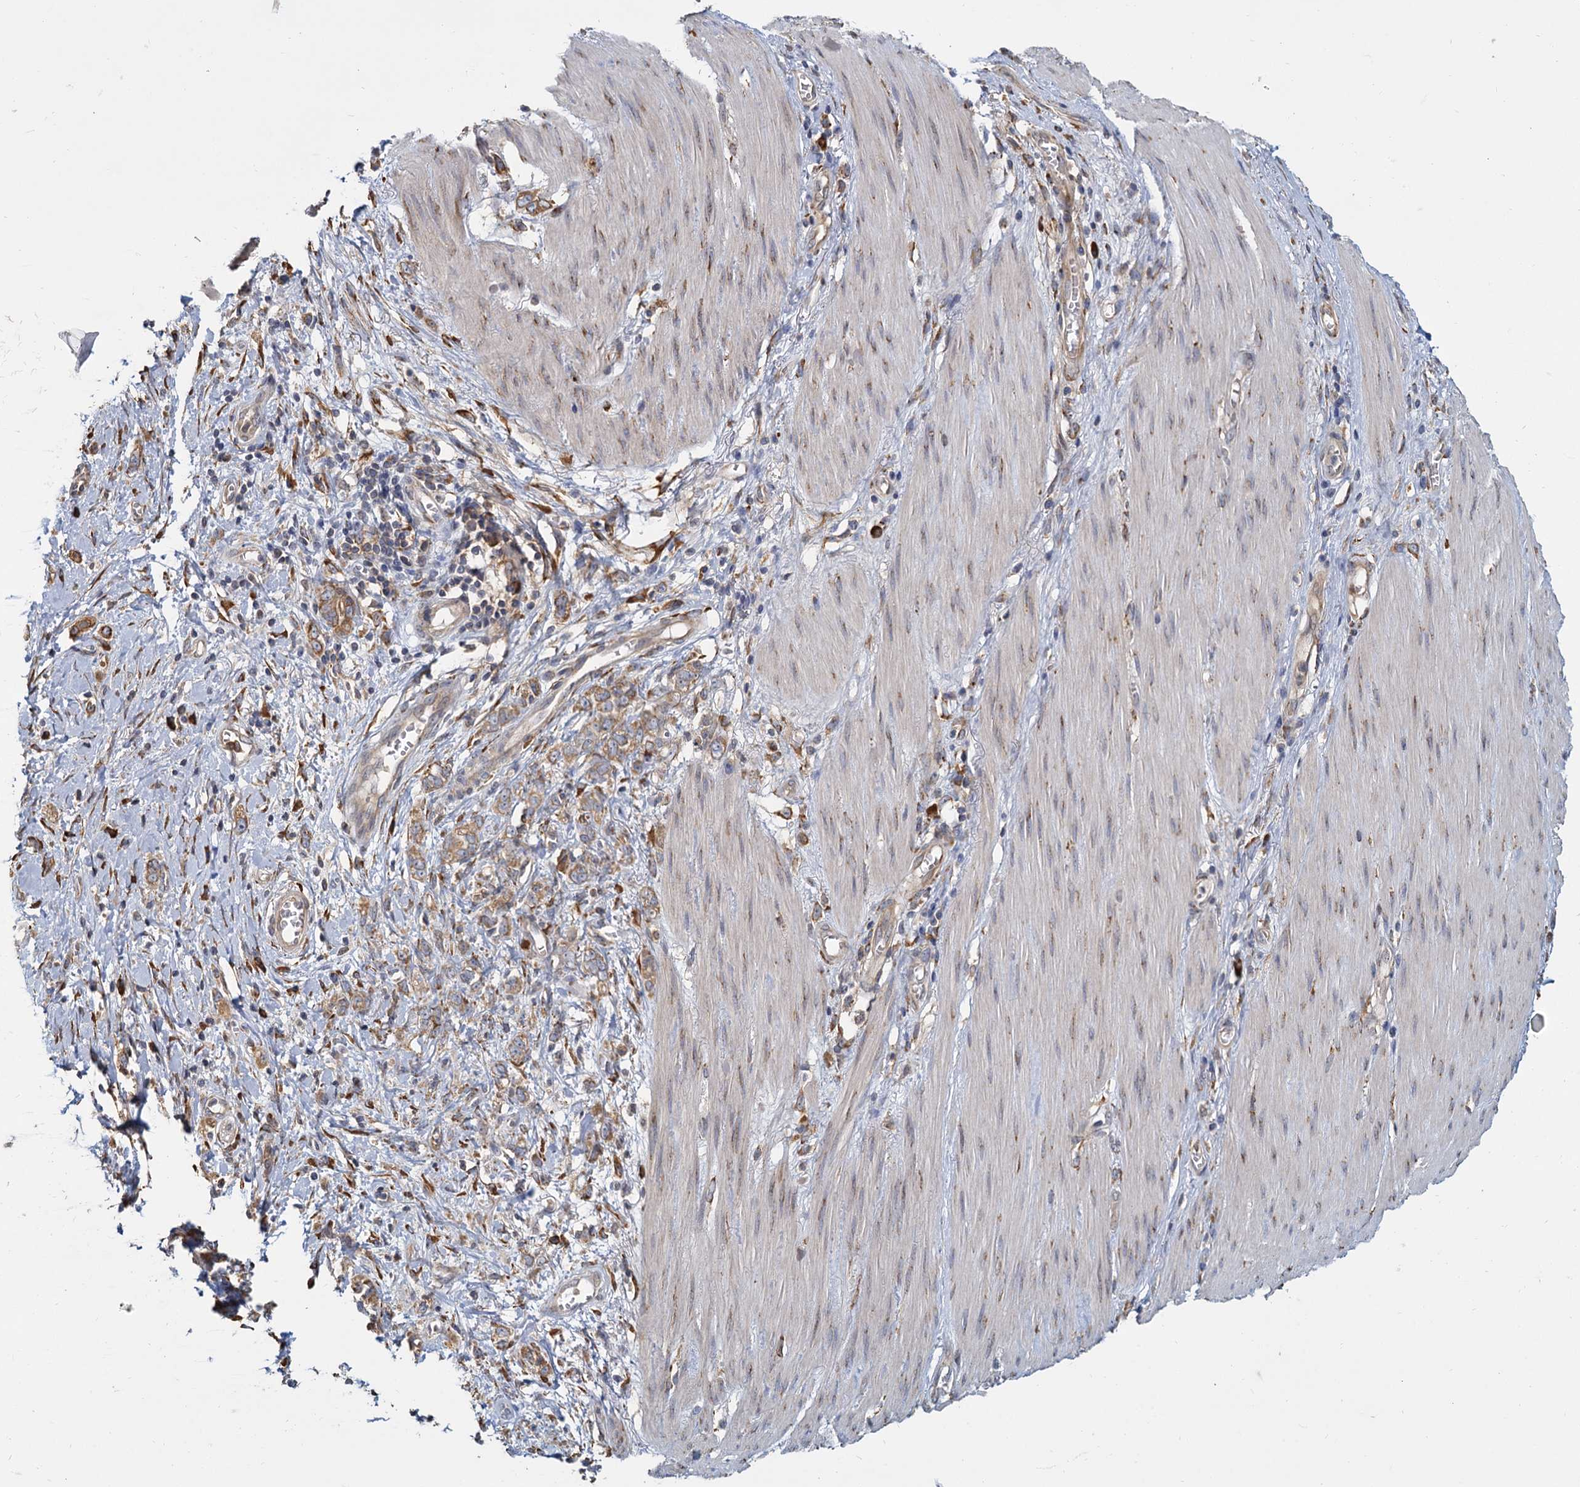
{"staining": {"intensity": "moderate", "quantity": ">75%", "location": "cytoplasmic/membranous"}, "tissue": "stomach cancer", "cell_type": "Tumor cells", "image_type": "cancer", "snomed": [{"axis": "morphology", "description": "Adenocarcinoma, NOS"}, {"axis": "topography", "description": "Stomach"}], "caption": "IHC histopathology image of neoplastic tissue: stomach cancer (adenocarcinoma) stained using immunohistochemistry displays medium levels of moderate protein expression localized specifically in the cytoplasmic/membranous of tumor cells, appearing as a cytoplasmic/membranous brown color.", "gene": "LRRC51", "patient": {"sex": "female", "age": 76}}